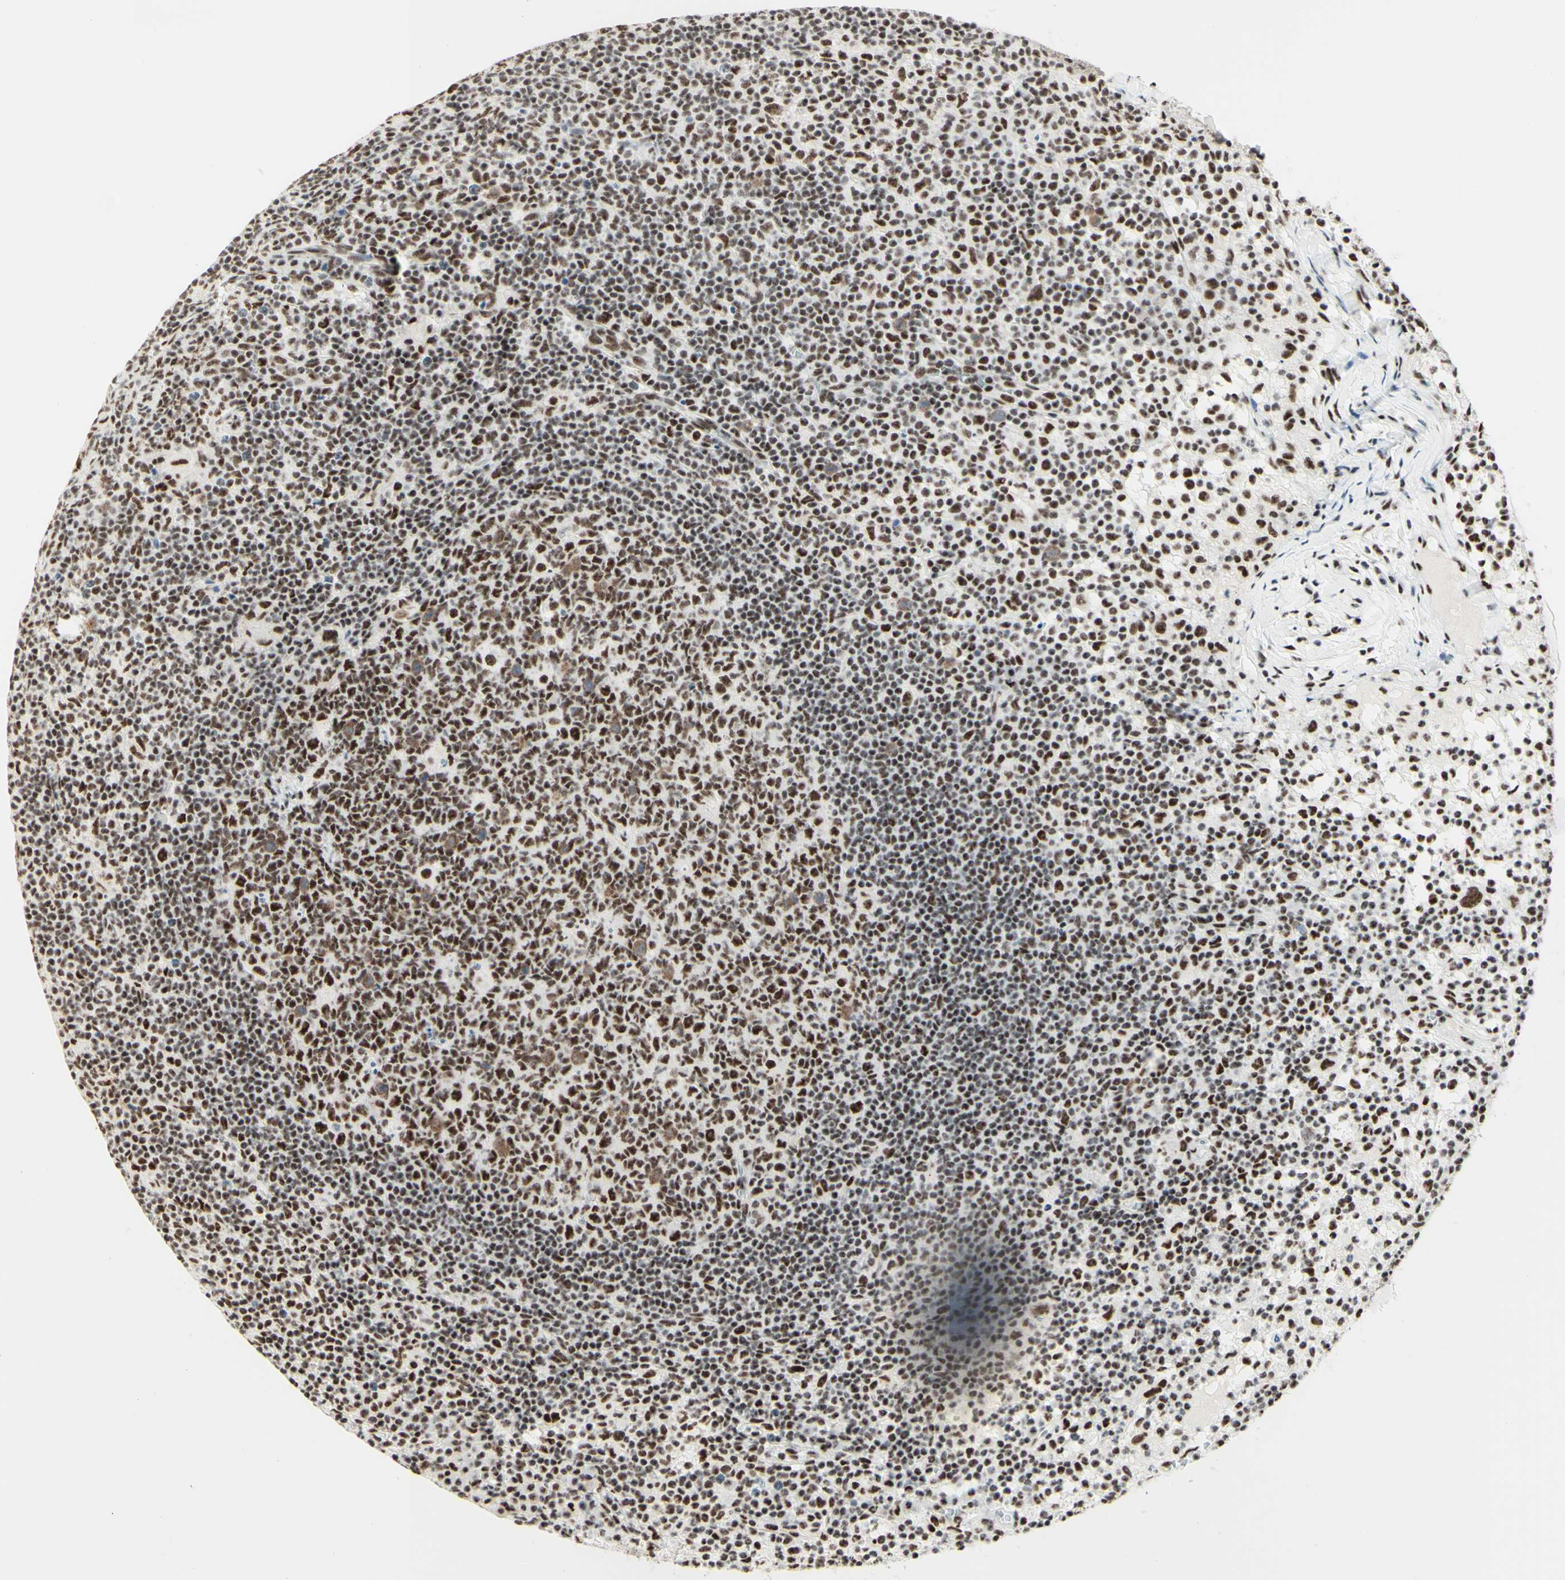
{"staining": {"intensity": "moderate", "quantity": ">75%", "location": "nuclear"}, "tissue": "lymph node", "cell_type": "Germinal center cells", "image_type": "normal", "snomed": [{"axis": "morphology", "description": "Normal tissue, NOS"}, {"axis": "morphology", "description": "Inflammation, NOS"}, {"axis": "topography", "description": "Lymph node"}], "caption": "Brown immunohistochemical staining in unremarkable human lymph node exhibits moderate nuclear staining in about >75% of germinal center cells. The protein of interest is stained brown, and the nuclei are stained in blue (DAB IHC with brightfield microscopy, high magnification).", "gene": "WTAP", "patient": {"sex": "male", "age": 55}}